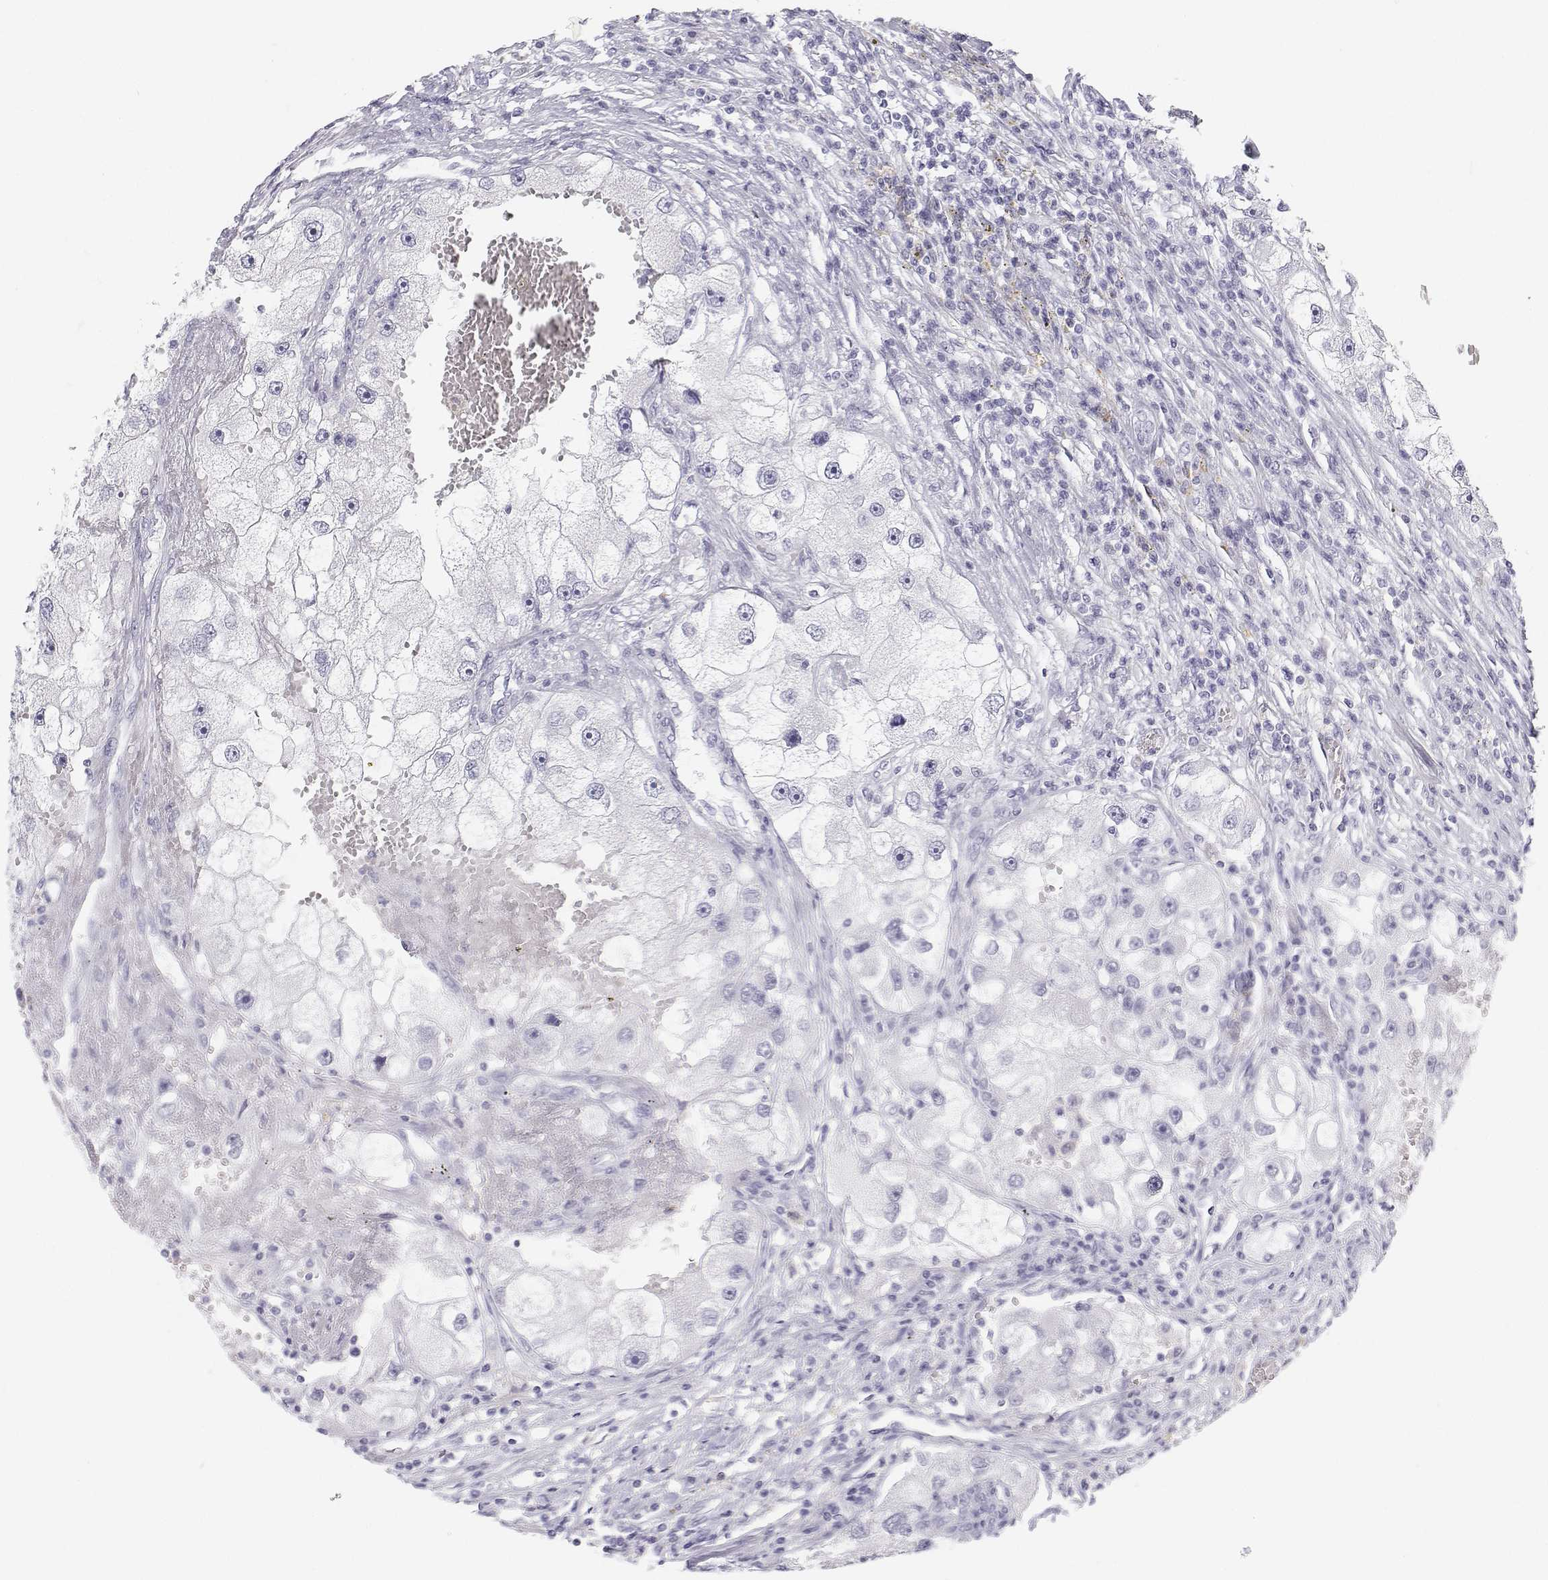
{"staining": {"intensity": "negative", "quantity": "none", "location": "none"}, "tissue": "renal cancer", "cell_type": "Tumor cells", "image_type": "cancer", "snomed": [{"axis": "morphology", "description": "Adenocarcinoma, NOS"}, {"axis": "topography", "description": "Kidney"}], "caption": "This is an immunohistochemistry photomicrograph of renal cancer (adenocarcinoma). There is no positivity in tumor cells.", "gene": "SFTPB", "patient": {"sex": "male", "age": 63}}